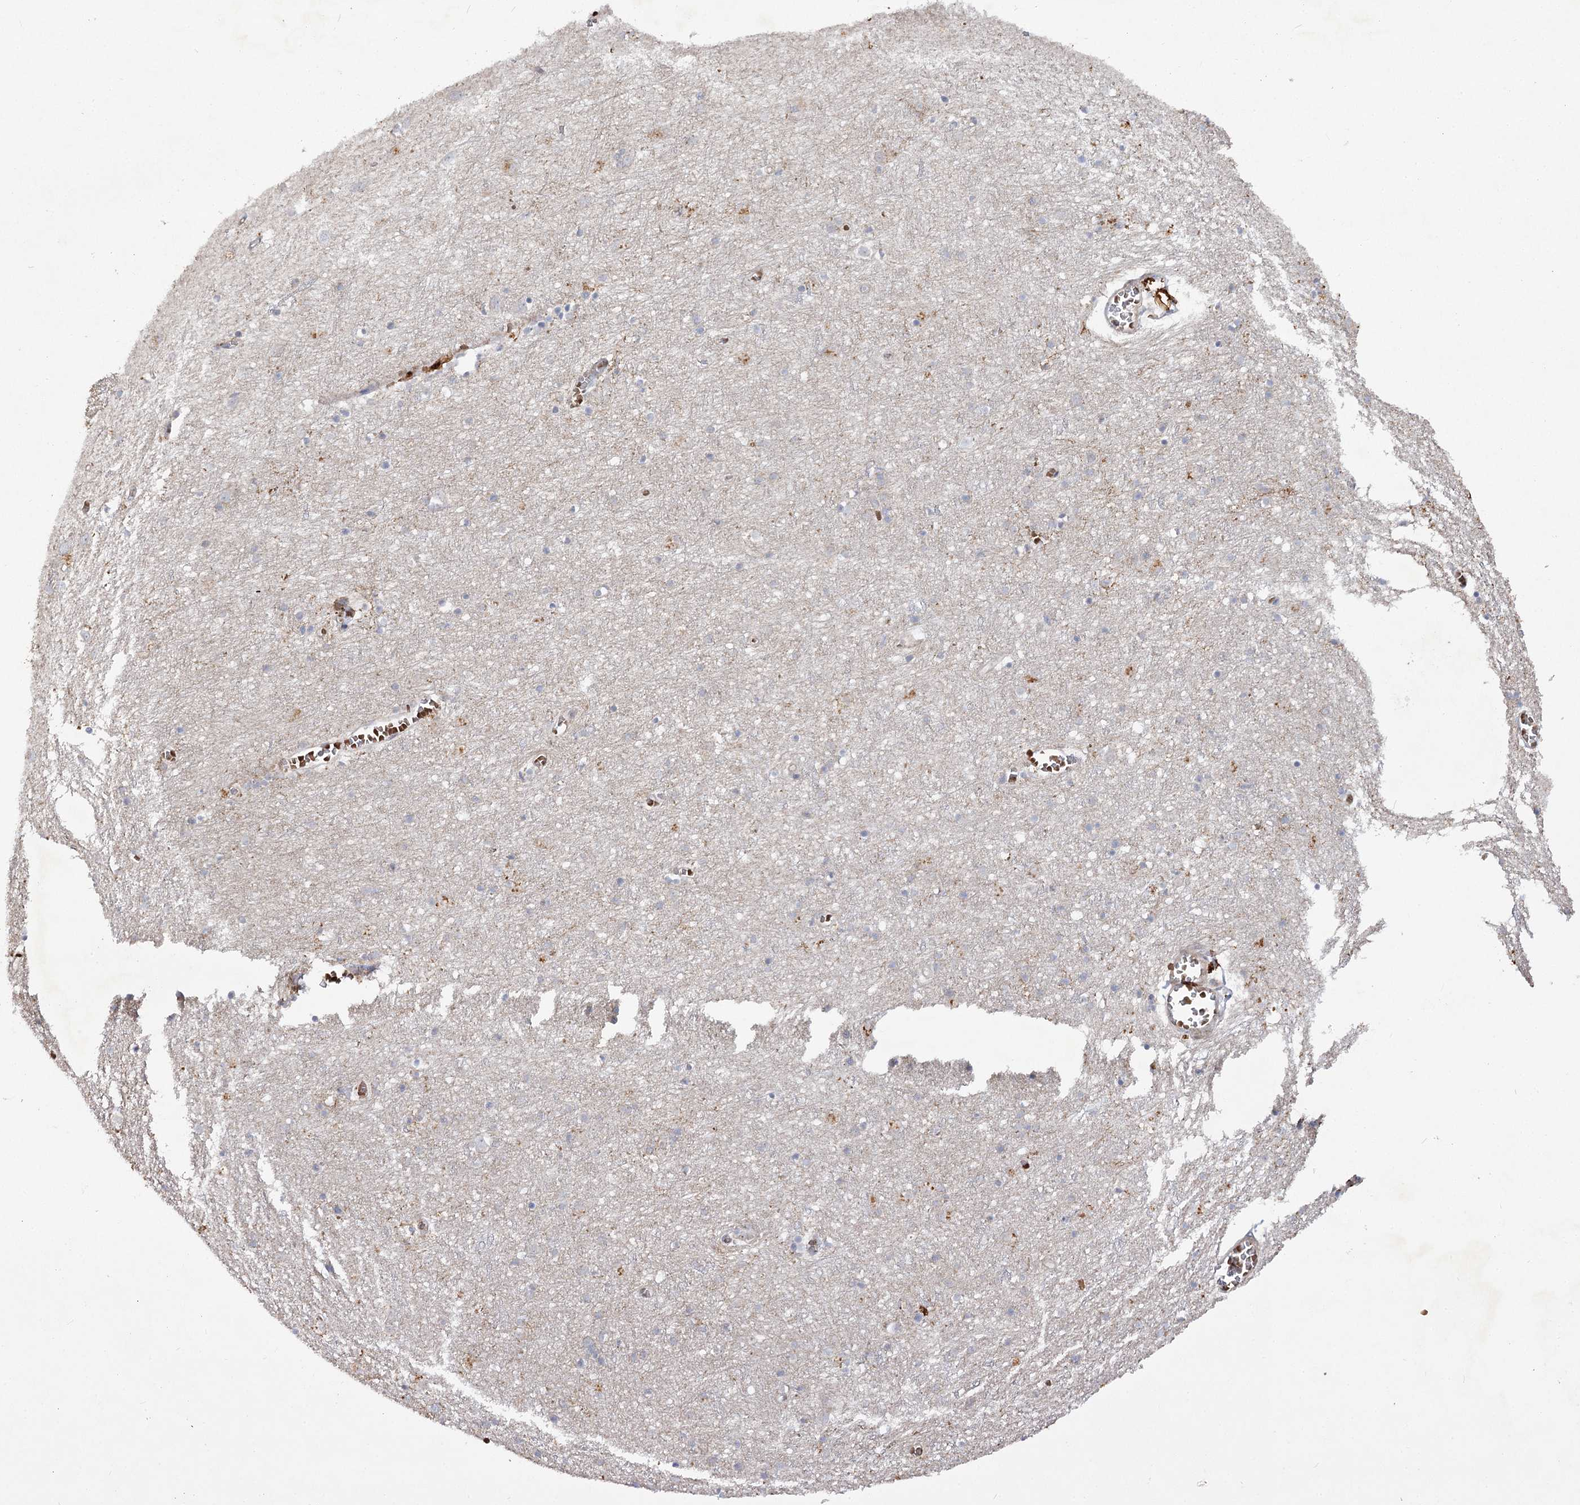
{"staining": {"intensity": "moderate", "quantity": ">75%", "location": "cytoplasmic/membranous"}, "tissue": "cerebral cortex", "cell_type": "Endothelial cells", "image_type": "normal", "snomed": [{"axis": "morphology", "description": "Normal tissue, NOS"}, {"axis": "topography", "description": "Cerebral cortex"}], "caption": "Endothelial cells exhibit moderate cytoplasmic/membranous expression in about >75% of cells in unremarkable cerebral cortex. (Stains: DAB in brown, nuclei in blue, Microscopy: brightfield microscopy at high magnification).", "gene": "KIAA0825", "patient": {"sex": "female", "age": 64}}